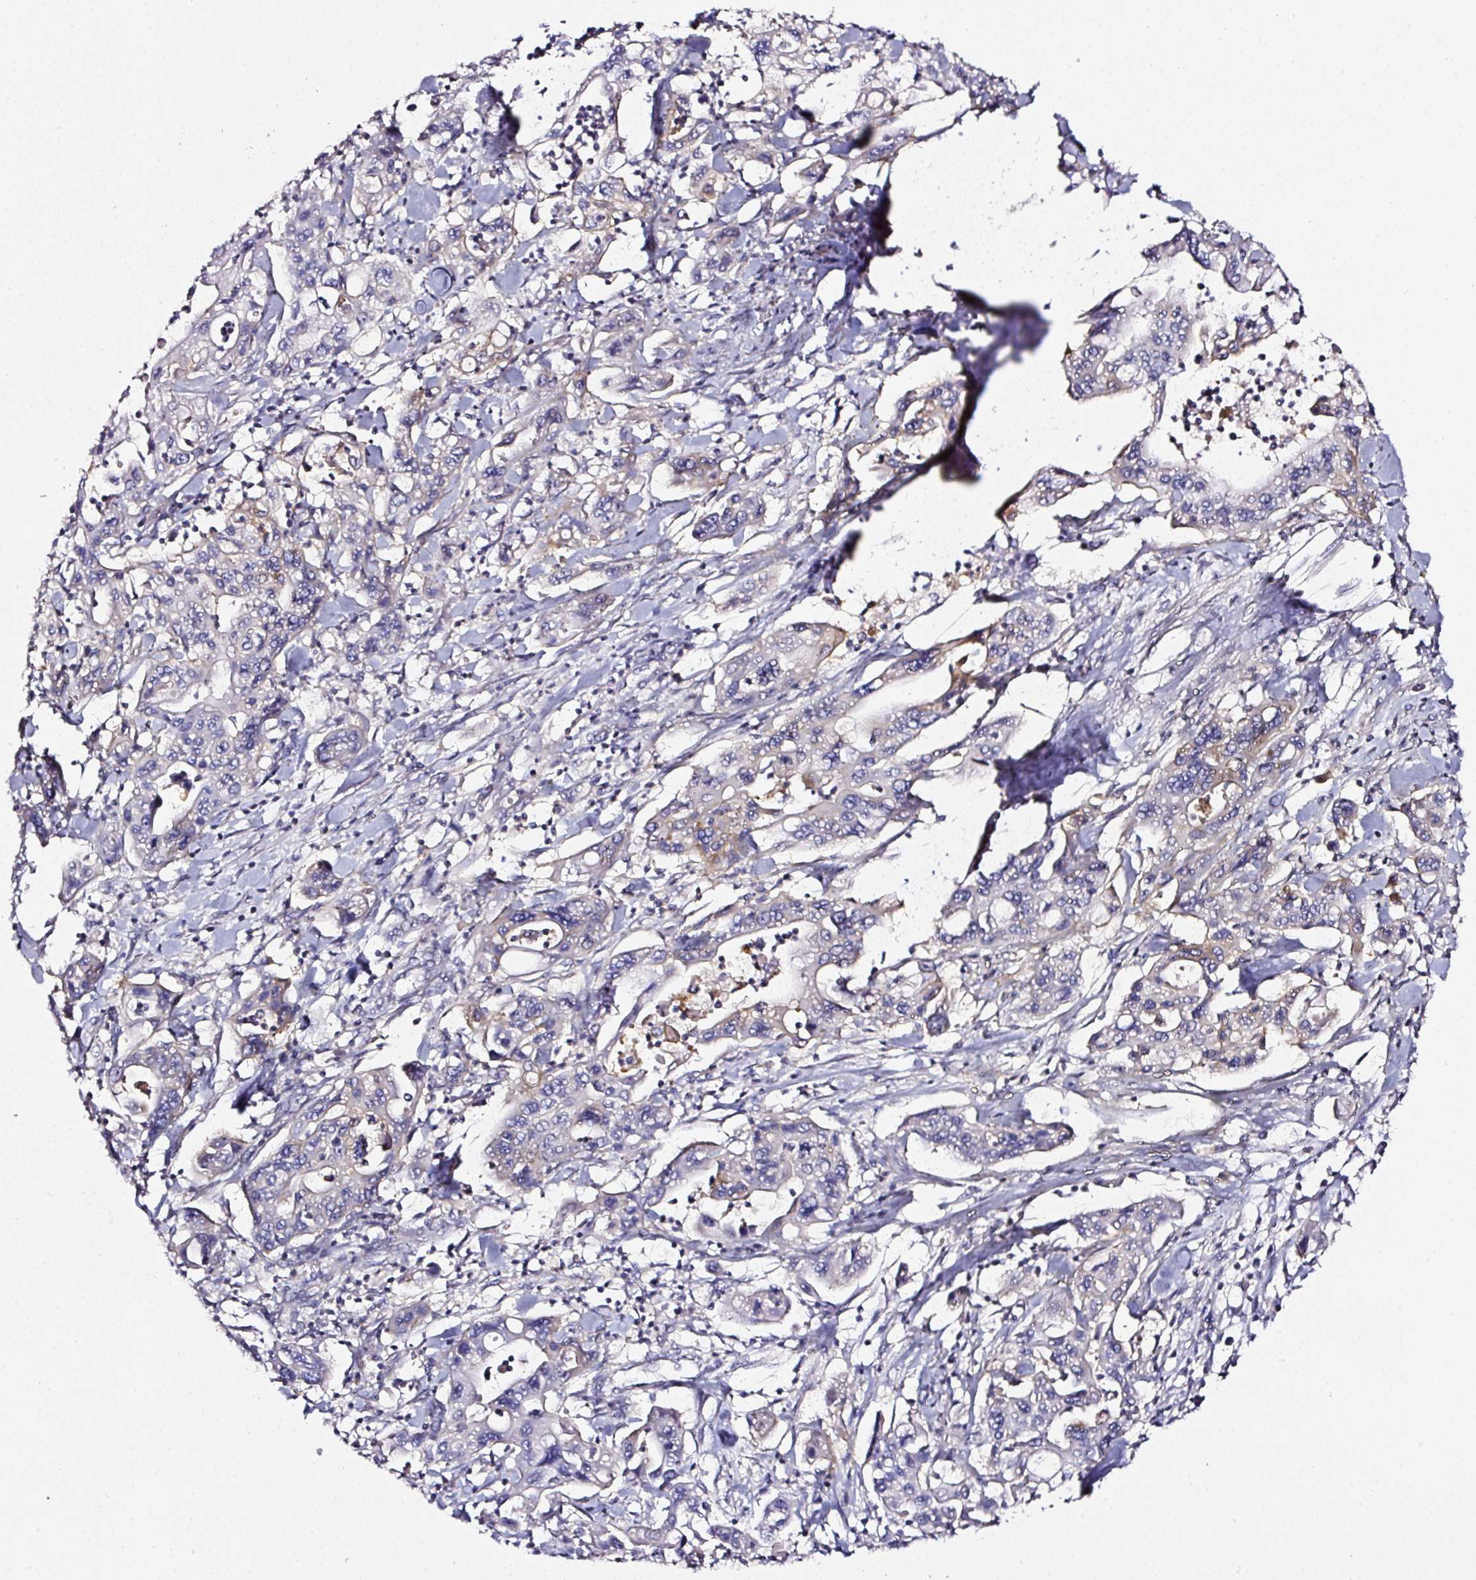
{"staining": {"intensity": "moderate", "quantity": "<25%", "location": "cytoplasmic/membranous"}, "tissue": "pancreatic cancer", "cell_type": "Tumor cells", "image_type": "cancer", "snomed": [{"axis": "morphology", "description": "Adenocarcinoma, NOS"}, {"axis": "topography", "description": "Pancreas"}], "caption": "Protein staining of pancreatic adenocarcinoma tissue exhibits moderate cytoplasmic/membranous expression in approximately <25% of tumor cells. Nuclei are stained in blue.", "gene": "CD47", "patient": {"sex": "male", "age": 62}}